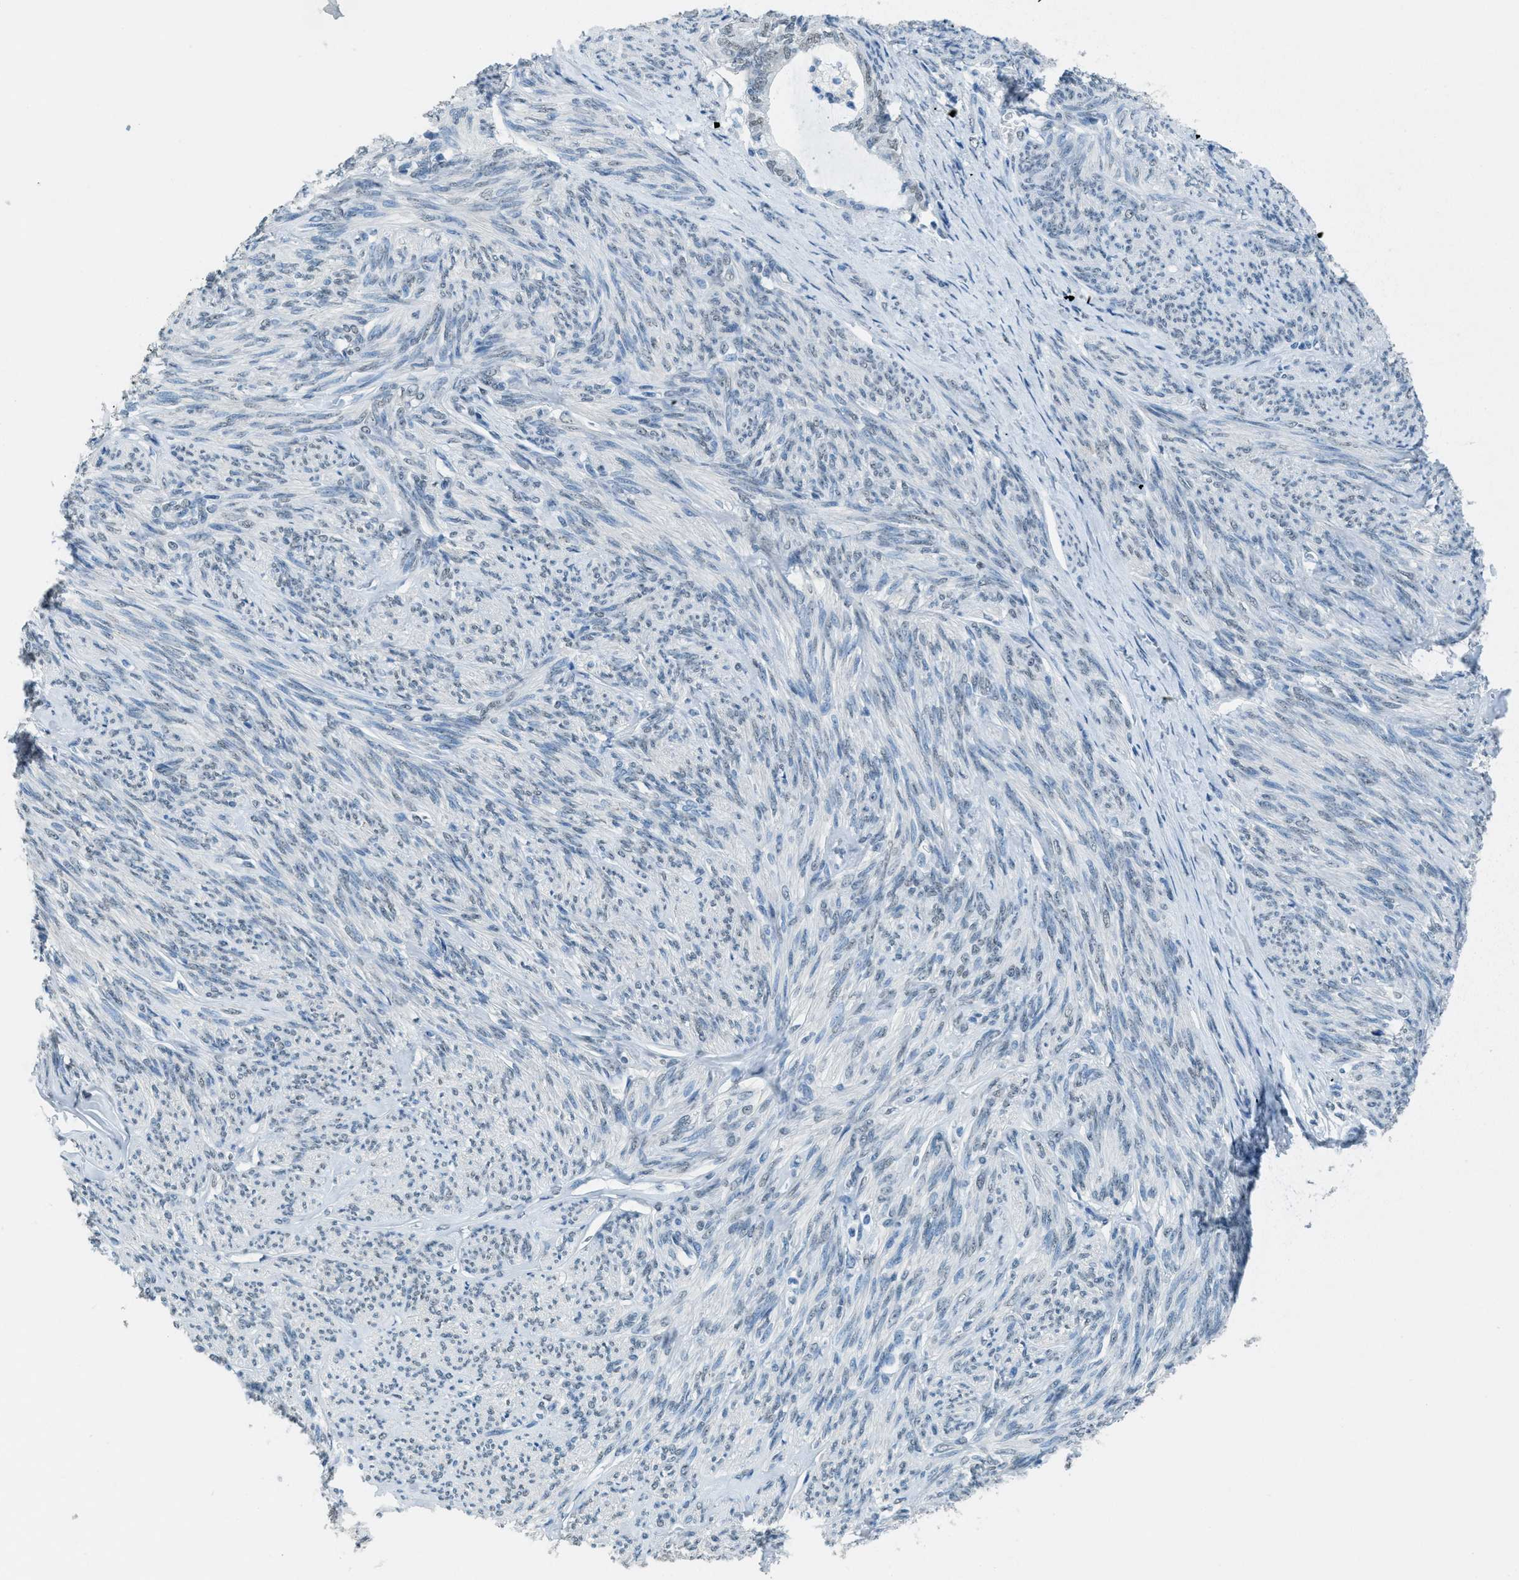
{"staining": {"intensity": "weak", "quantity": "<25%", "location": "nuclear"}, "tissue": "endometrial cancer", "cell_type": "Tumor cells", "image_type": "cancer", "snomed": [{"axis": "morphology", "description": "Adenocarcinoma, NOS"}, {"axis": "topography", "description": "Endometrium"}], "caption": "A micrograph of endometrial cancer stained for a protein demonstrates no brown staining in tumor cells.", "gene": "TTC13", "patient": {"sex": "female", "age": 86}}